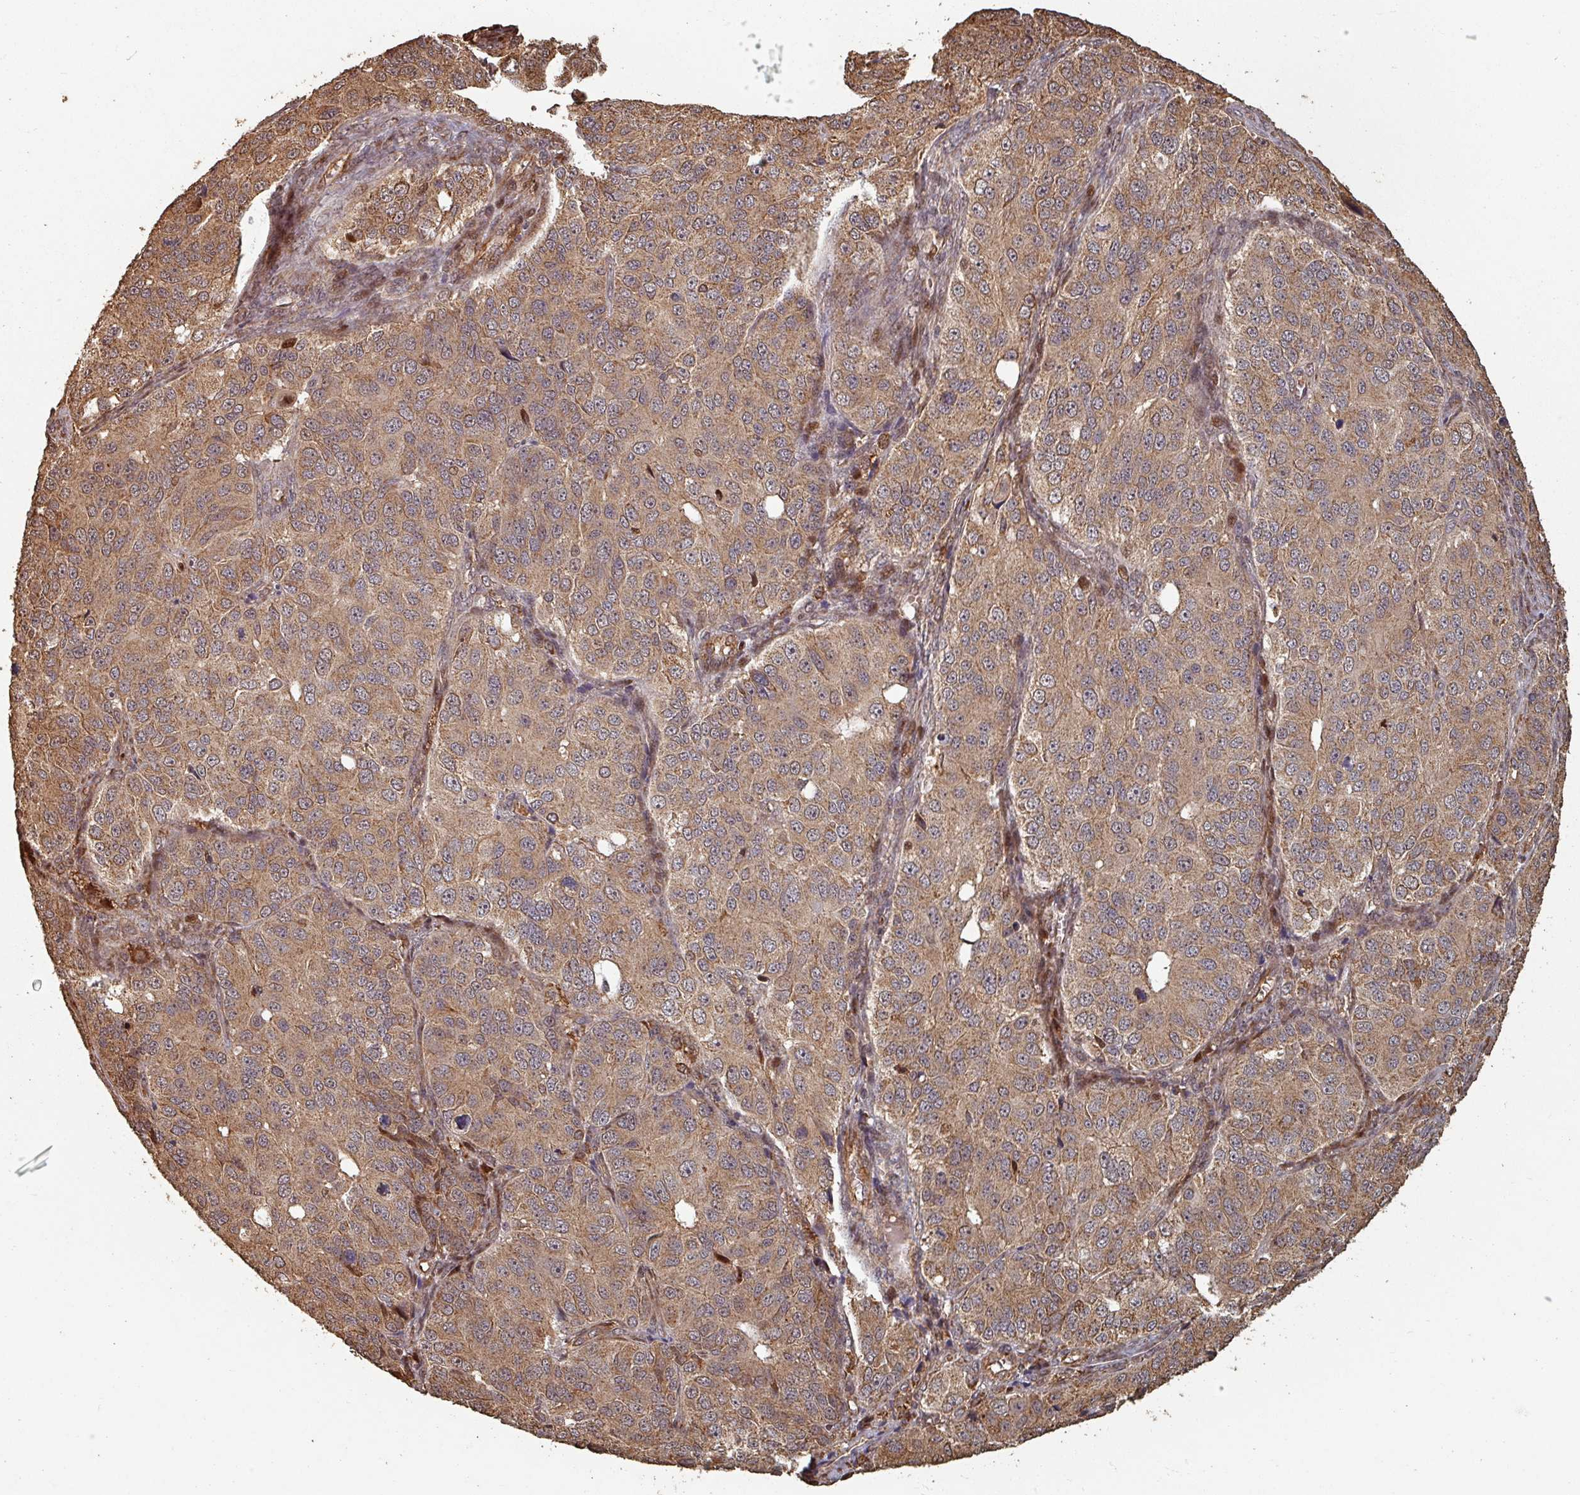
{"staining": {"intensity": "moderate", "quantity": ">75%", "location": "cytoplasmic/membranous"}, "tissue": "ovarian cancer", "cell_type": "Tumor cells", "image_type": "cancer", "snomed": [{"axis": "morphology", "description": "Carcinoma, endometroid"}, {"axis": "topography", "description": "Ovary"}], "caption": "Moderate cytoplasmic/membranous expression for a protein is appreciated in about >75% of tumor cells of ovarian endometroid carcinoma using immunohistochemistry (IHC).", "gene": "EID1", "patient": {"sex": "female", "age": 51}}